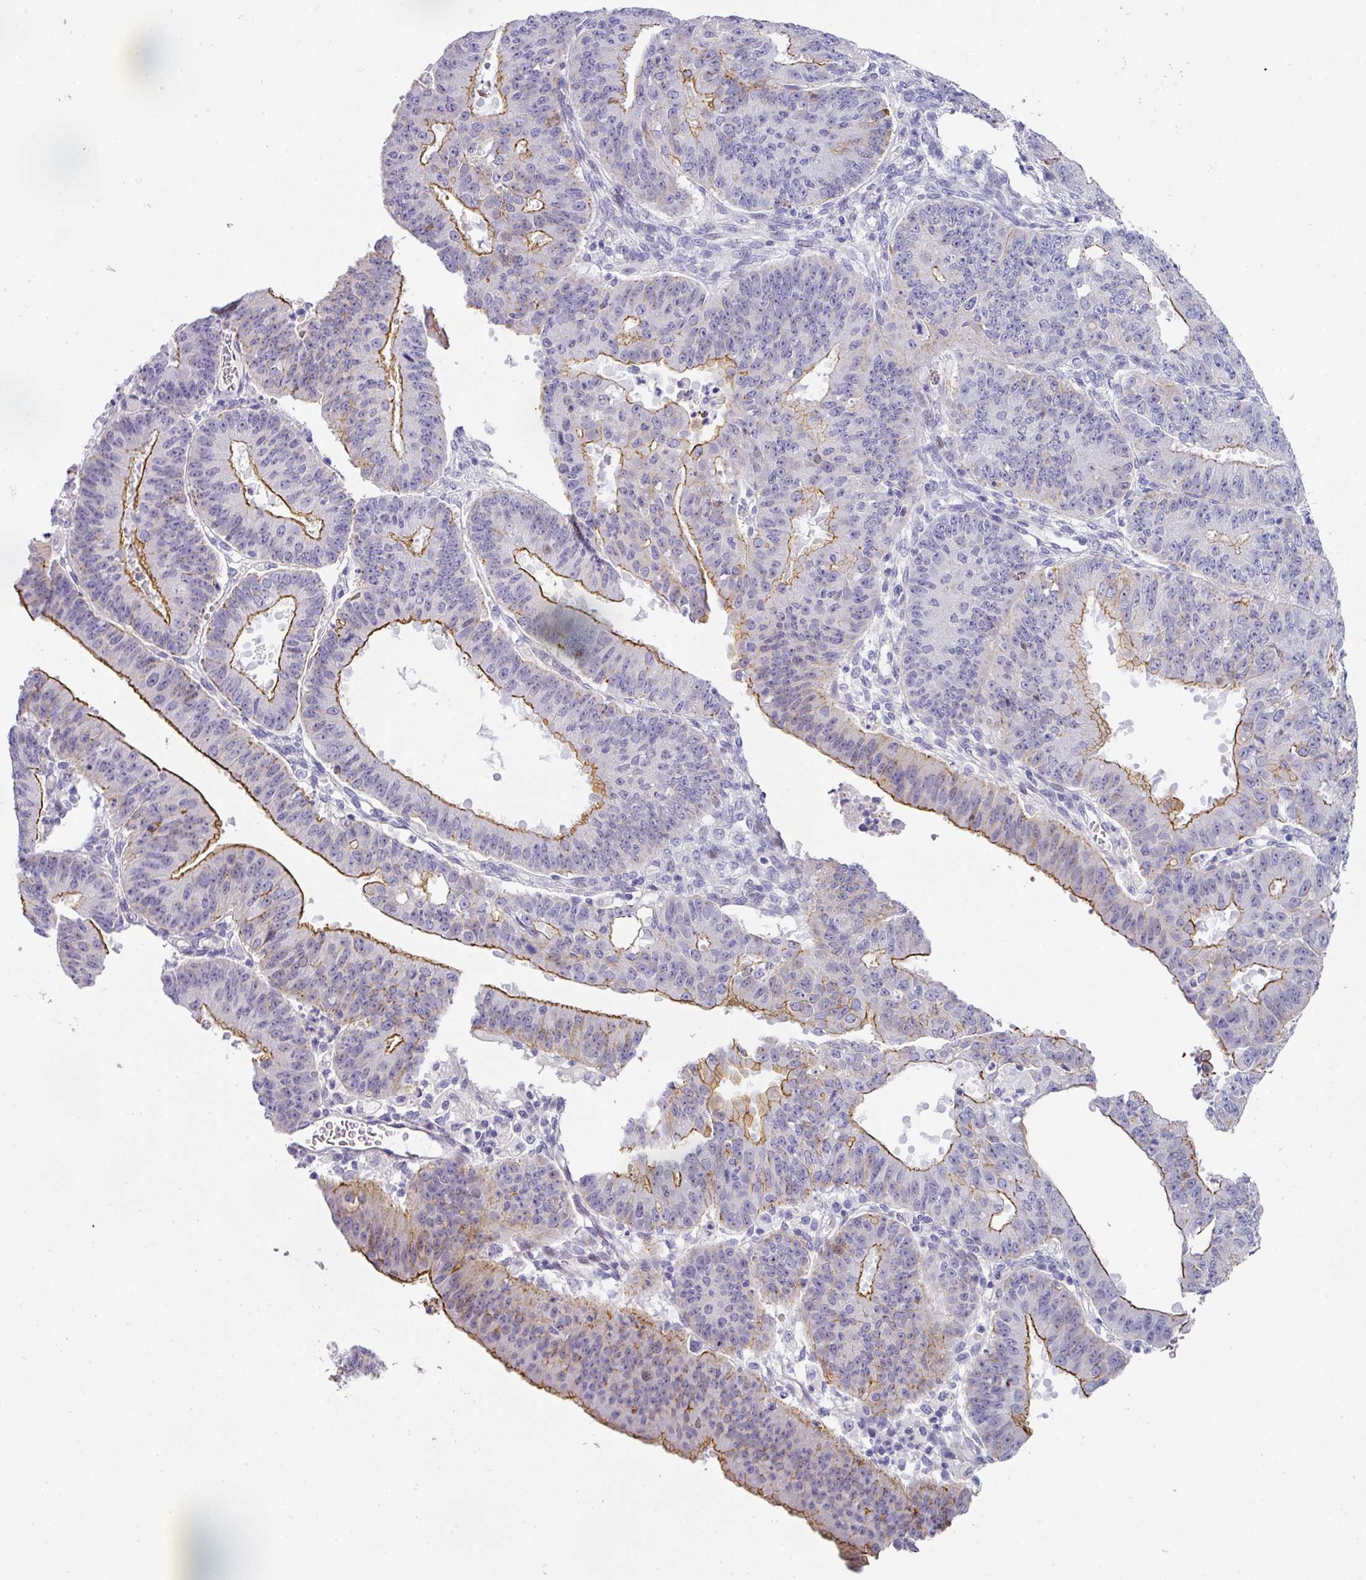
{"staining": {"intensity": "strong", "quantity": "25%-75%", "location": "cytoplasmic/membranous"}, "tissue": "ovarian cancer", "cell_type": "Tumor cells", "image_type": "cancer", "snomed": [{"axis": "morphology", "description": "Carcinoma, endometroid"}, {"axis": "topography", "description": "Appendix"}, {"axis": "topography", "description": "Ovary"}], "caption": "About 25%-75% of tumor cells in human ovarian cancer display strong cytoplasmic/membranous protein staining as visualized by brown immunohistochemical staining.", "gene": "ANKRD29", "patient": {"sex": "female", "age": 42}}